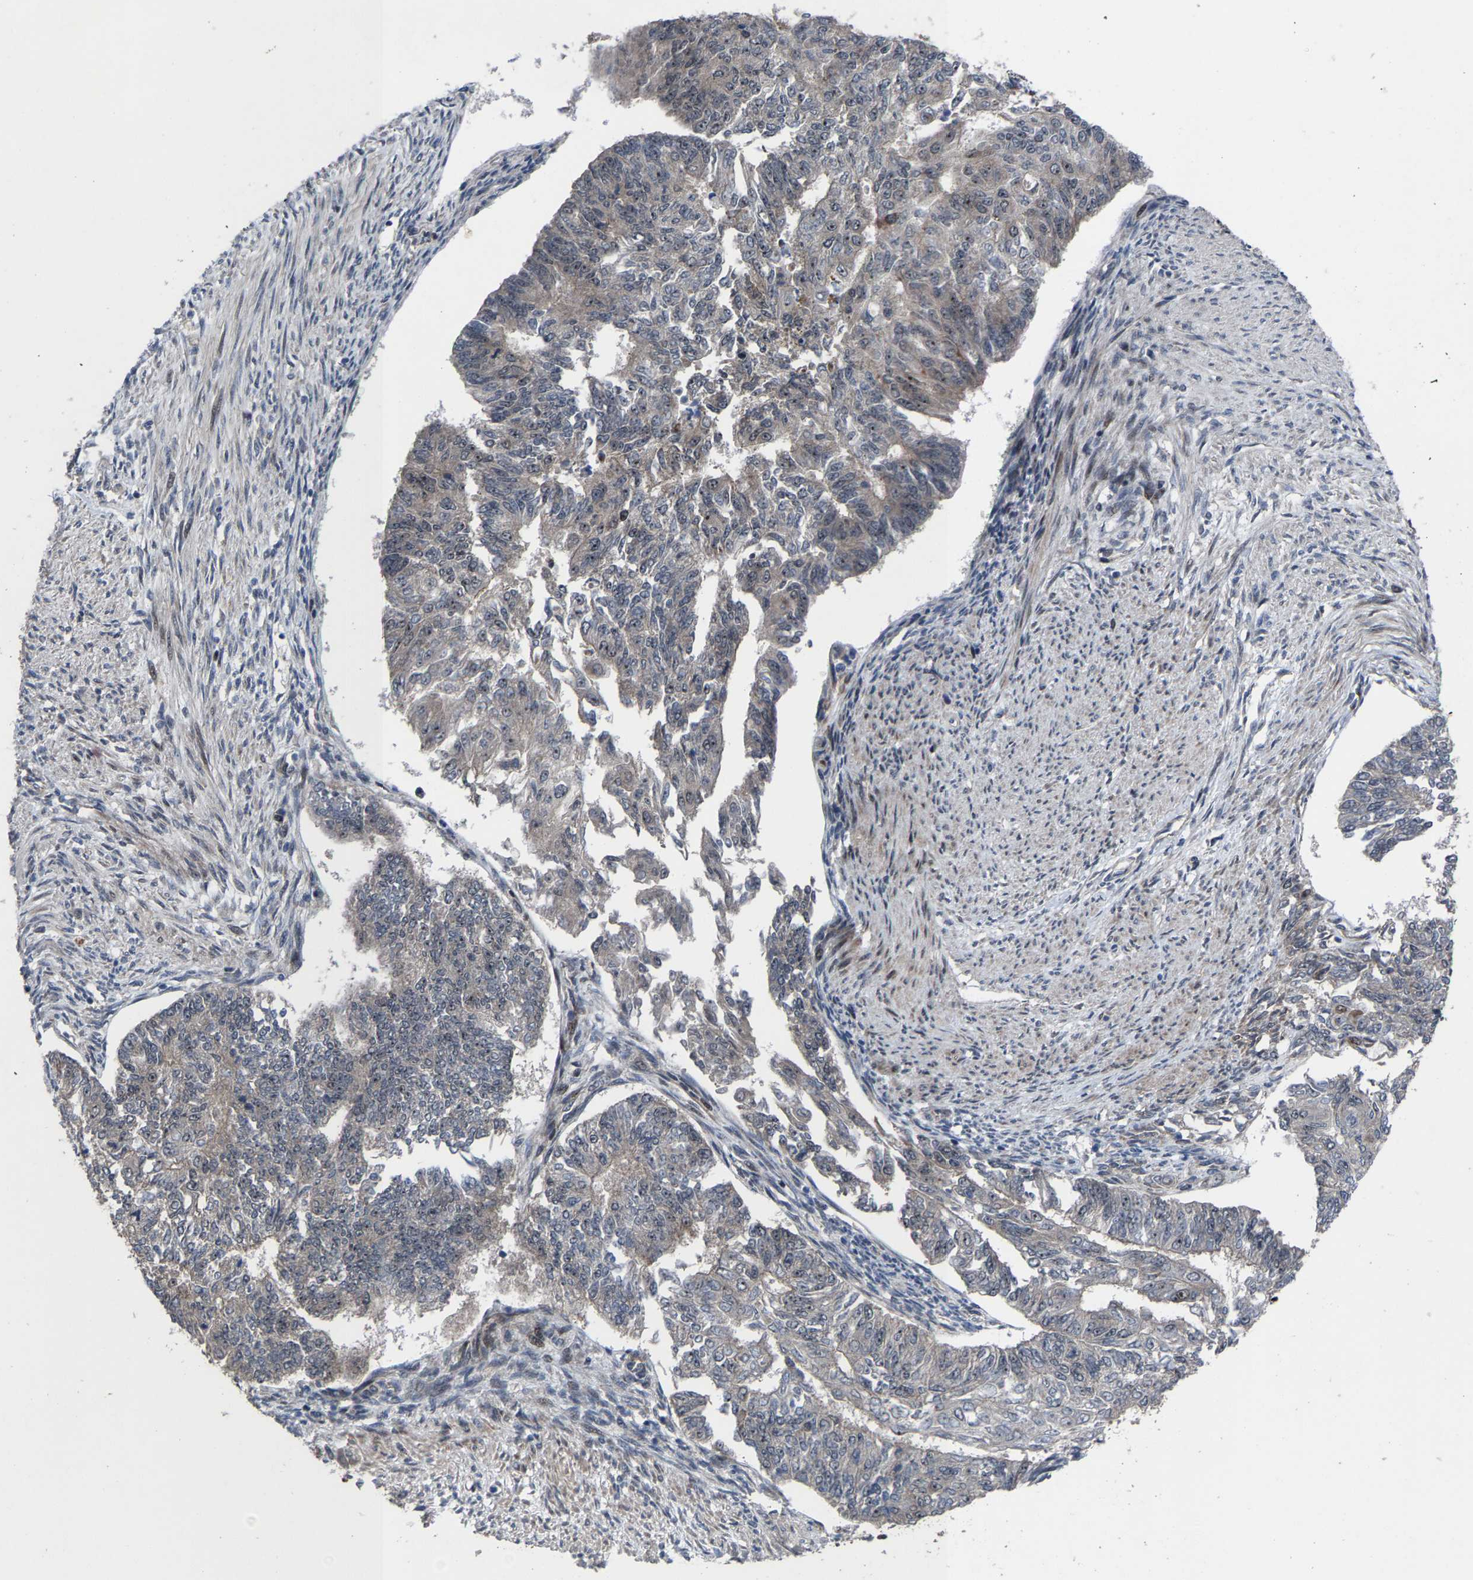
{"staining": {"intensity": "negative", "quantity": "none", "location": "none"}, "tissue": "endometrial cancer", "cell_type": "Tumor cells", "image_type": "cancer", "snomed": [{"axis": "morphology", "description": "Adenocarcinoma, NOS"}, {"axis": "topography", "description": "Endometrium"}], "caption": "This is an IHC photomicrograph of endometrial cancer (adenocarcinoma). There is no positivity in tumor cells.", "gene": "HAUS6", "patient": {"sex": "female", "age": 32}}